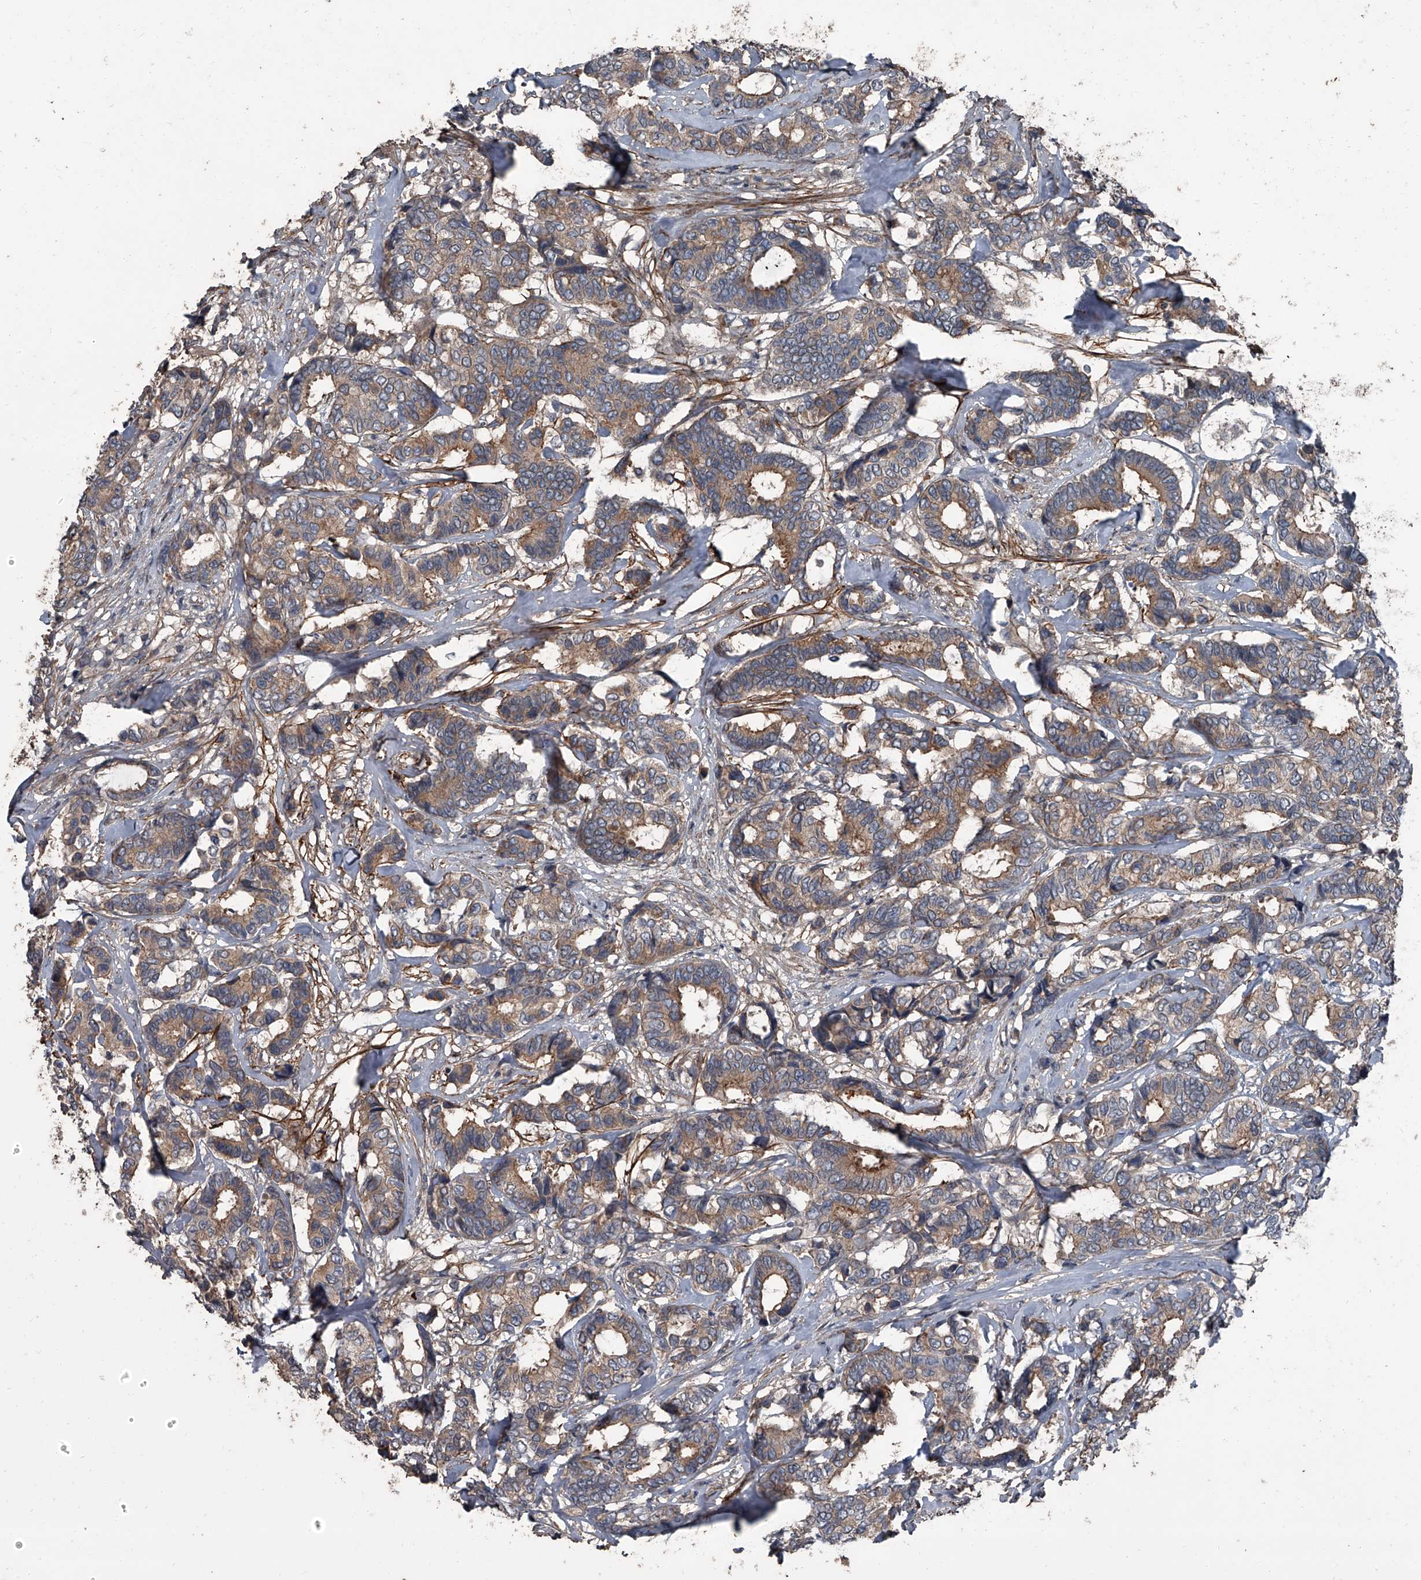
{"staining": {"intensity": "moderate", "quantity": ">75%", "location": "cytoplasmic/membranous"}, "tissue": "breast cancer", "cell_type": "Tumor cells", "image_type": "cancer", "snomed": [{"axis": "morphology", "description": "Duct carcinoma"}, {"axis": "topography", "description": "Breast"}], "caption": "Immunohistochemical staining of human infiltrating ductal carcinoma (breast) exhibits medium levels of moderate cytoplasmic/membranous positivity in about >75% of tumor cells.", "gene": "OARD1", "patient": {"sex": "female", "age": 87}}